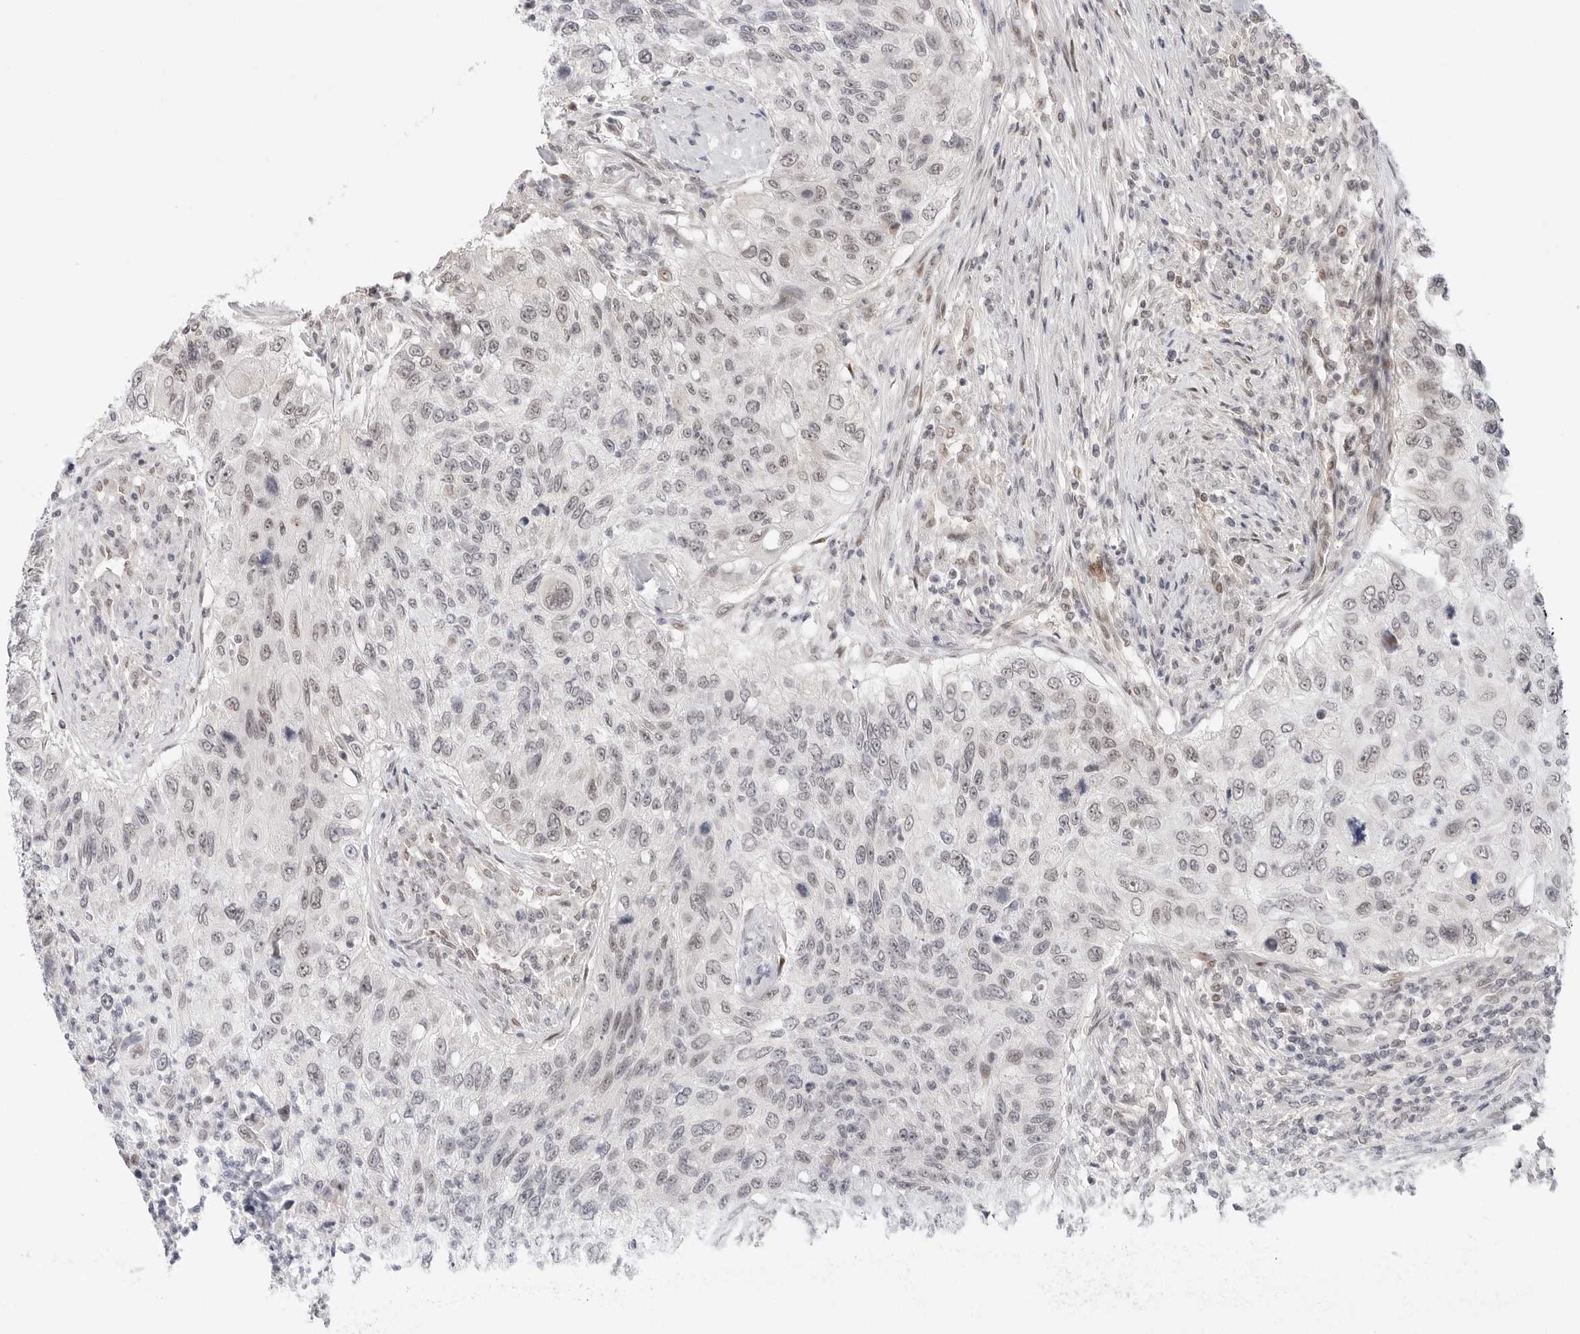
{"staining": {"intensity": "weak", "quantity": "<25%", "location": "nuclear"}, "tissue": "urothelial cancer", "cell_type": "Tumor cells", "image_type": "cancer", "snomed": [{"axis": "morphology", "description": "Urothelial carcinoma, High grade"}, {"axis": "topography", "description": "Urinary bladder"}], "caption": "Tumor cells are negative for protein expression in human high-grade urothelial carcinoma.", "gene": "TSEN2", "patient": {"sex": "female", "age": 60}}